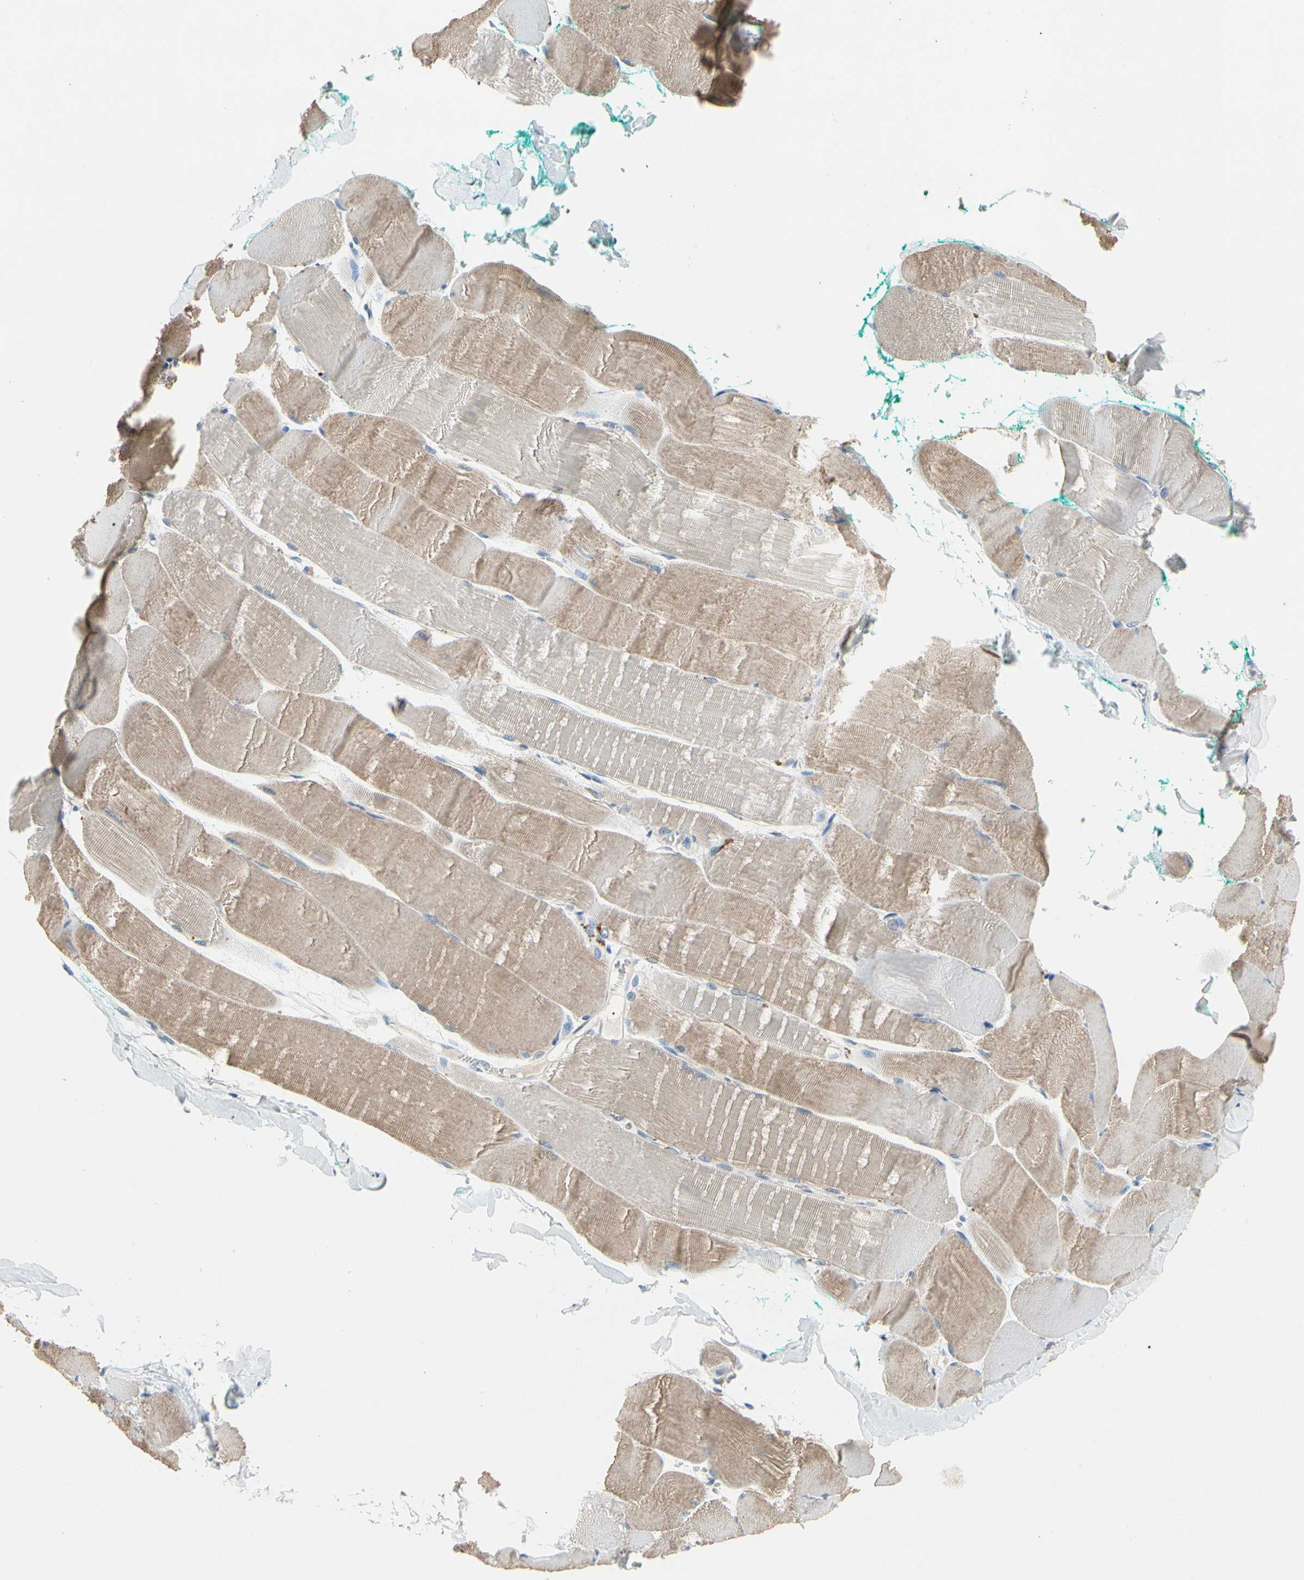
{"staining": {"intensity": "moderate", "quantity": ">75%", "location": "cytoplasmic/membranous"}, "tissue": "skeletal muscle", "cell_type": "Myocytes", "image_type": "normal", "snomed": [{"axis": "morphology", "description": "Normal tissue, NOS"}, {"axis": "morphology", "description": "Squamous cell carcinoma, NOS"}, {"axis": "topography", "description": "Skeletal muscle"}], "caption": "Immunohistochemical staining of normal human skeletal muscle displays medium levels of moderate cytoplasmic/membranous staining in about >75% of myocytes. The staining was performed using DAB (3,3'-diaminobenzidine), with brown indicating positive protein expression. Nuclei are stained blue with hematoxylin.", "gene": "RETSAT", "patient": {"sex": "male", "age": 51}}